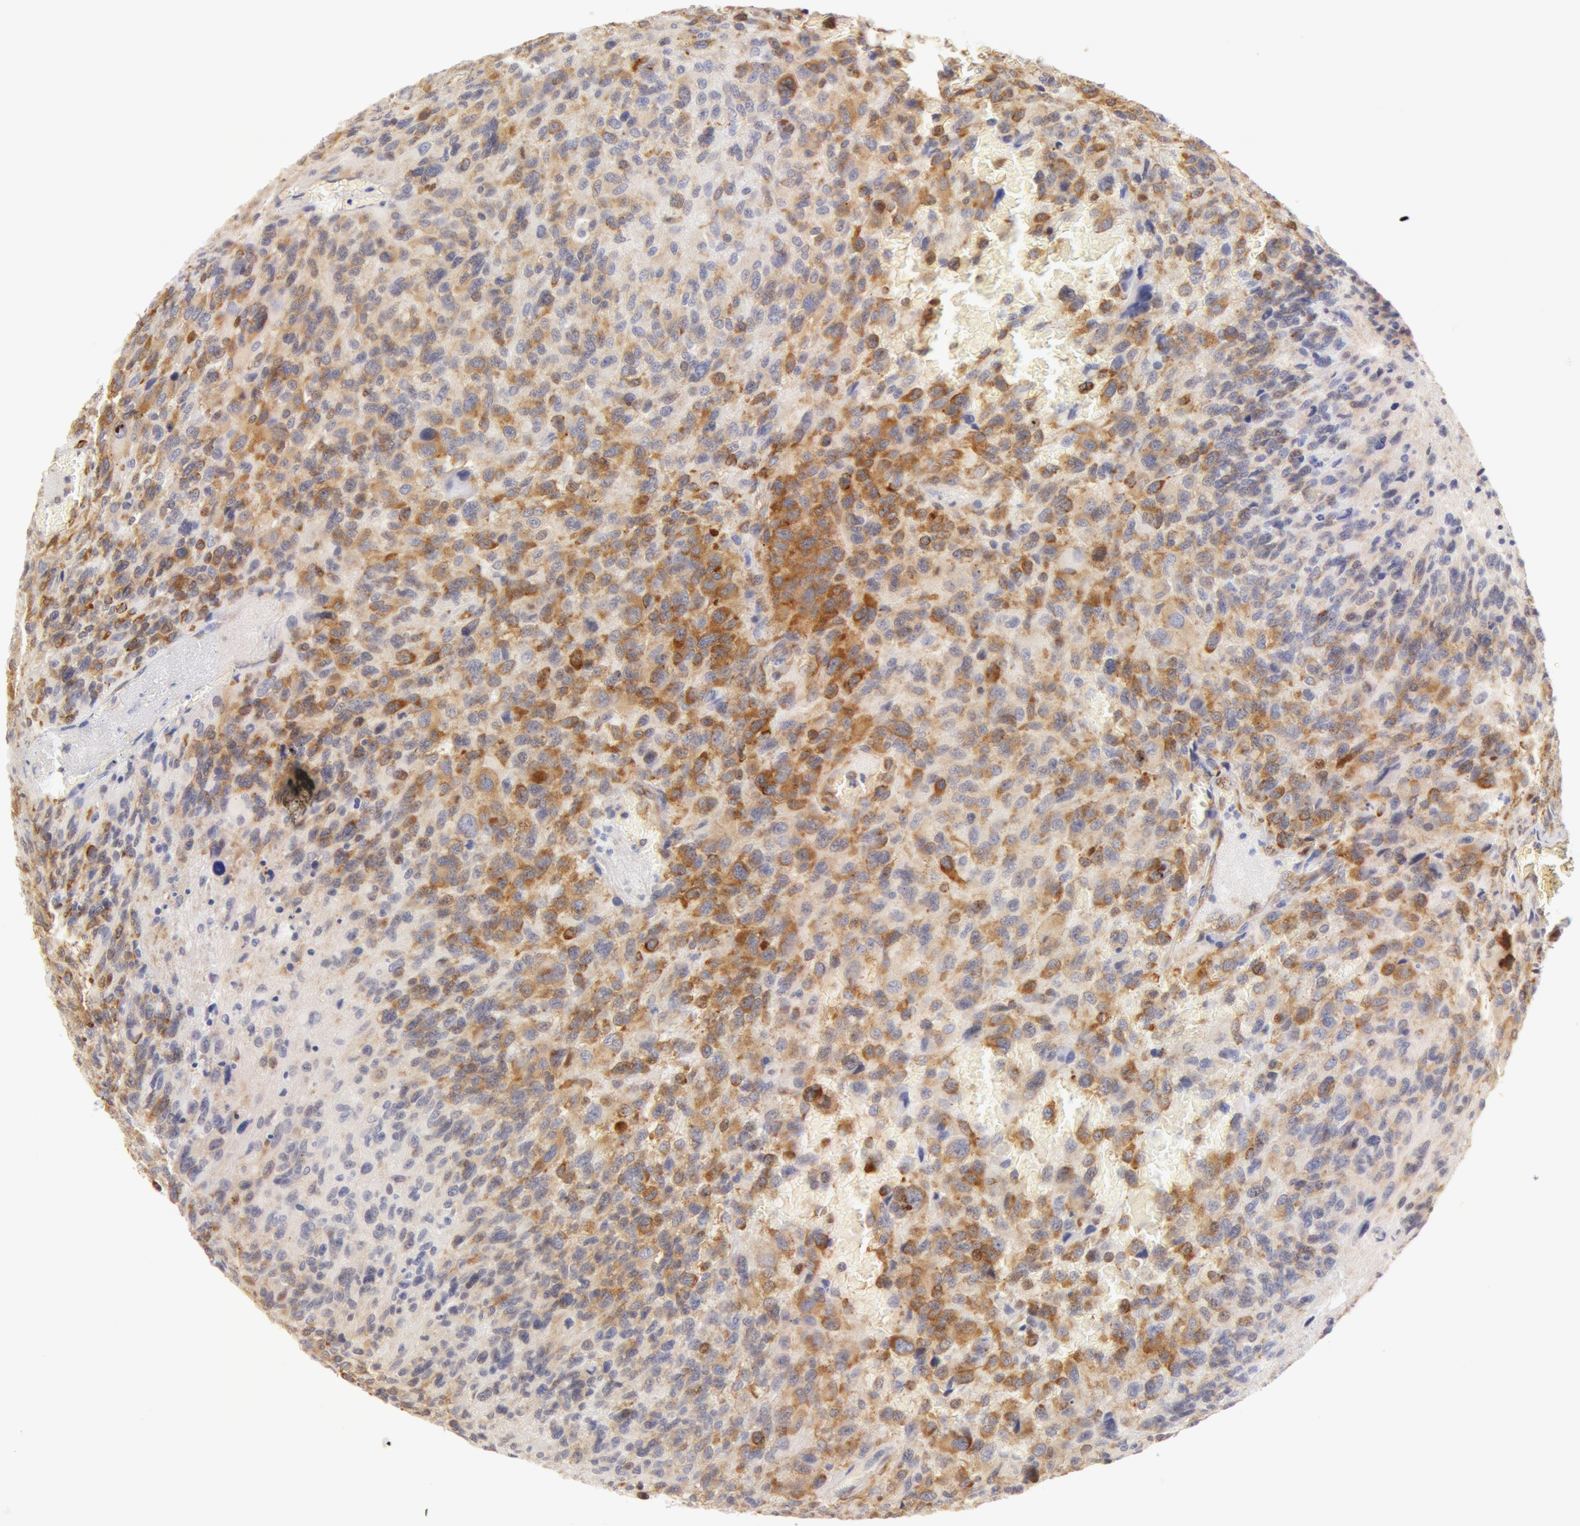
{"staining": {"intensity": "moderate", "quantity": "<25%", "location": "cytoplasmic/membranous"}, "tissue": "glioma", "cell_type": "Tumor cells", "image_type": "cancer", "snomed": [{"axis": "morphology", "description": "Glioma, malignant, High grade"}, {"axis": "topography", "description": "Brain"}], "caption": "This micrograph exhibits immunohistochemistry staining of human glioma, with low moderate cytoplasmic/membranous staining in about <25% of tumor cells.", "gene": "DDX3Y", "patient": {"sex": "male", "age": 69}}